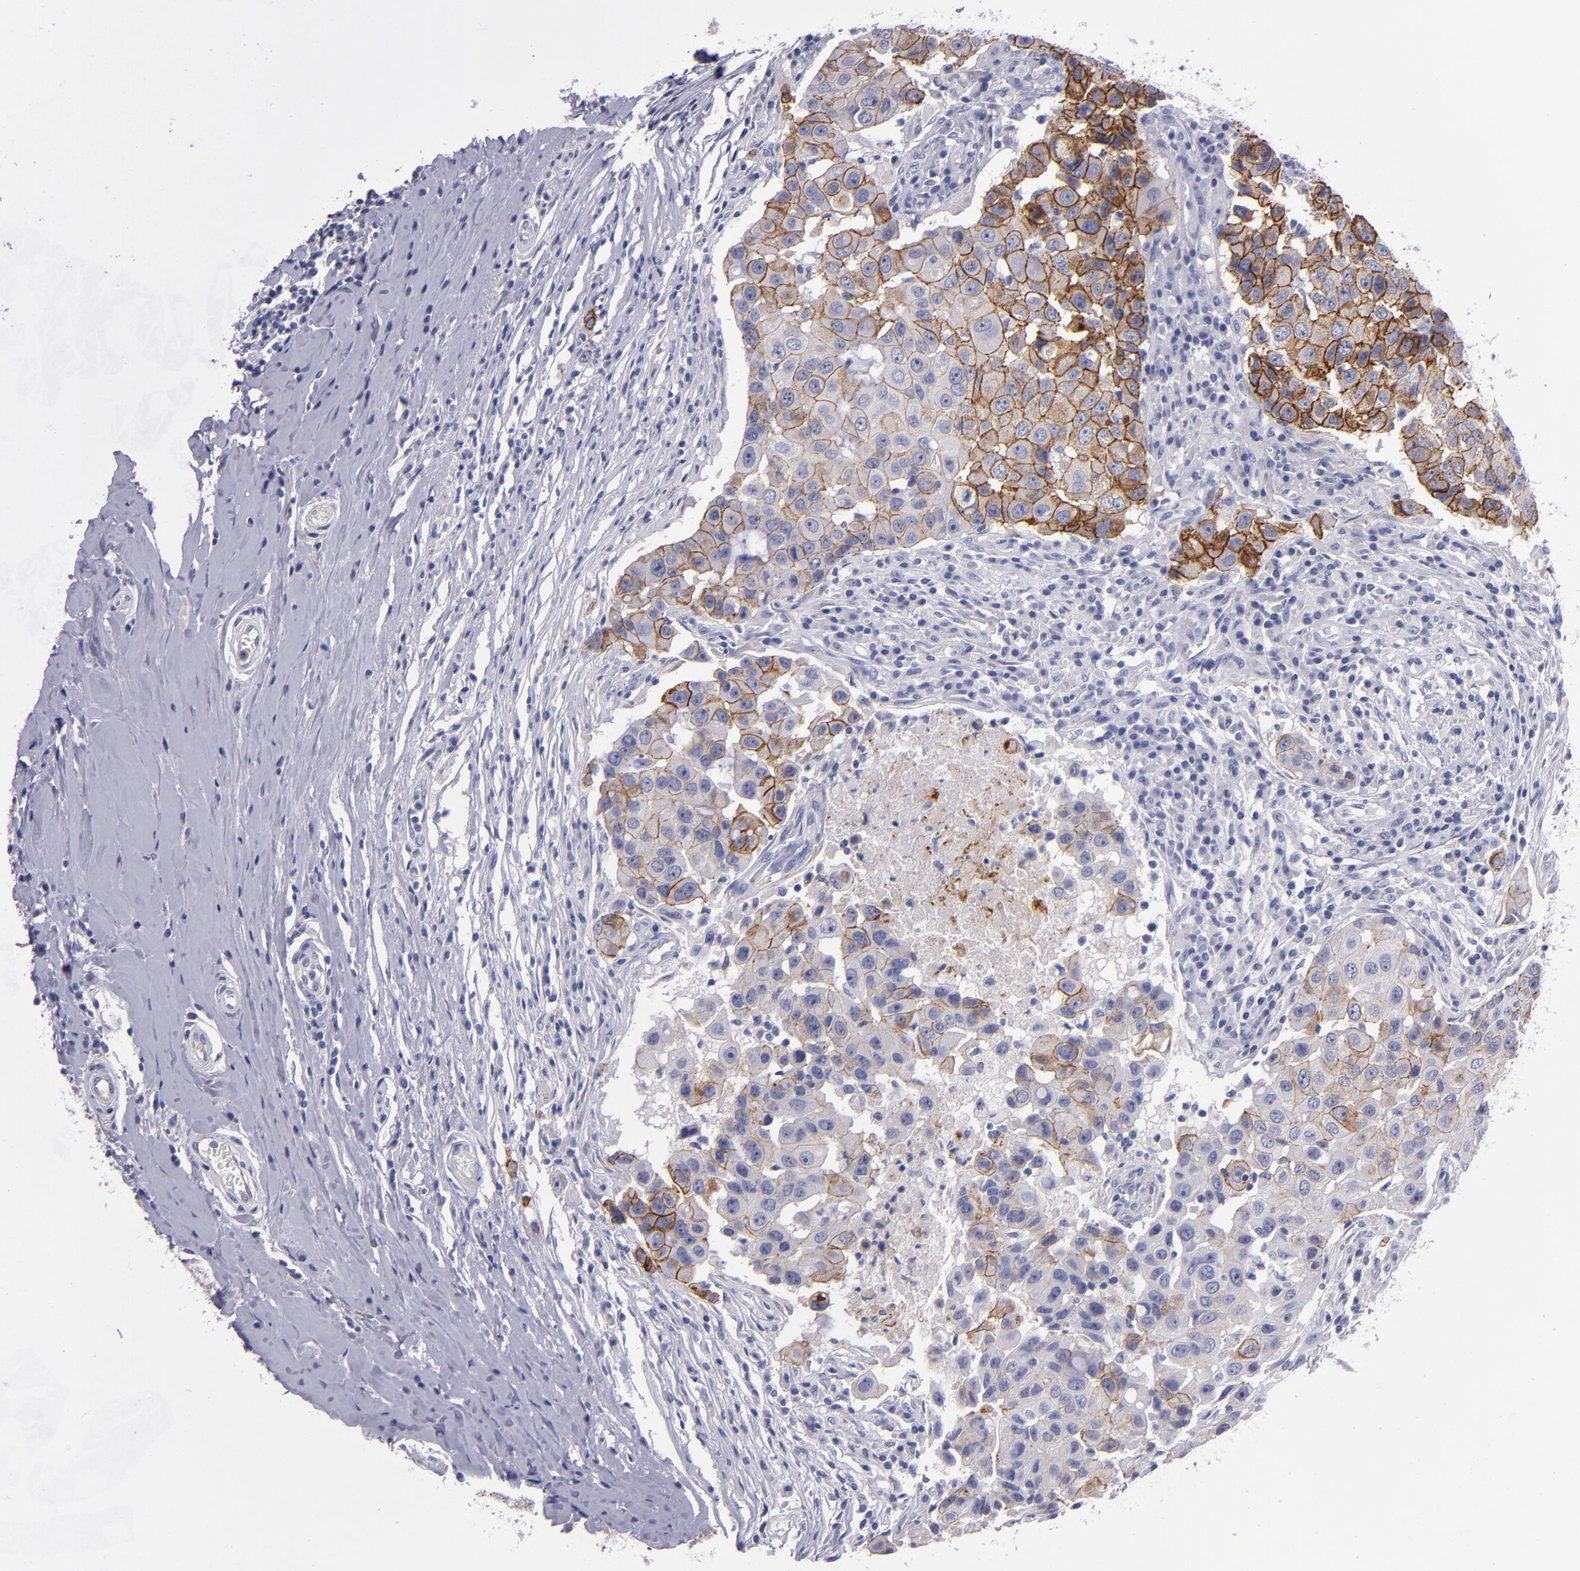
{"staining": {"intensity": "moderate", "quantity": ">75%", "location": "cytoplasmic/membranous"}, "tissue": "breast cancer", "cell_type": "Tumor cells", "image_type": "cancer", "snomed": [{"axis": "morphology", "description": "Duct carcinoma"}, {"axis": "topography", "description": "Breast"}], "caption": "Immunohistochemical staining of human breast cancer (infiltrating ductal carcinoma) demonstrates medium levels of moderate cytoplasmic/membranous staining in approximately >75% of tumor cells.", "gene": "CDH3", "patient": {"sex": "female", "age": 27}}